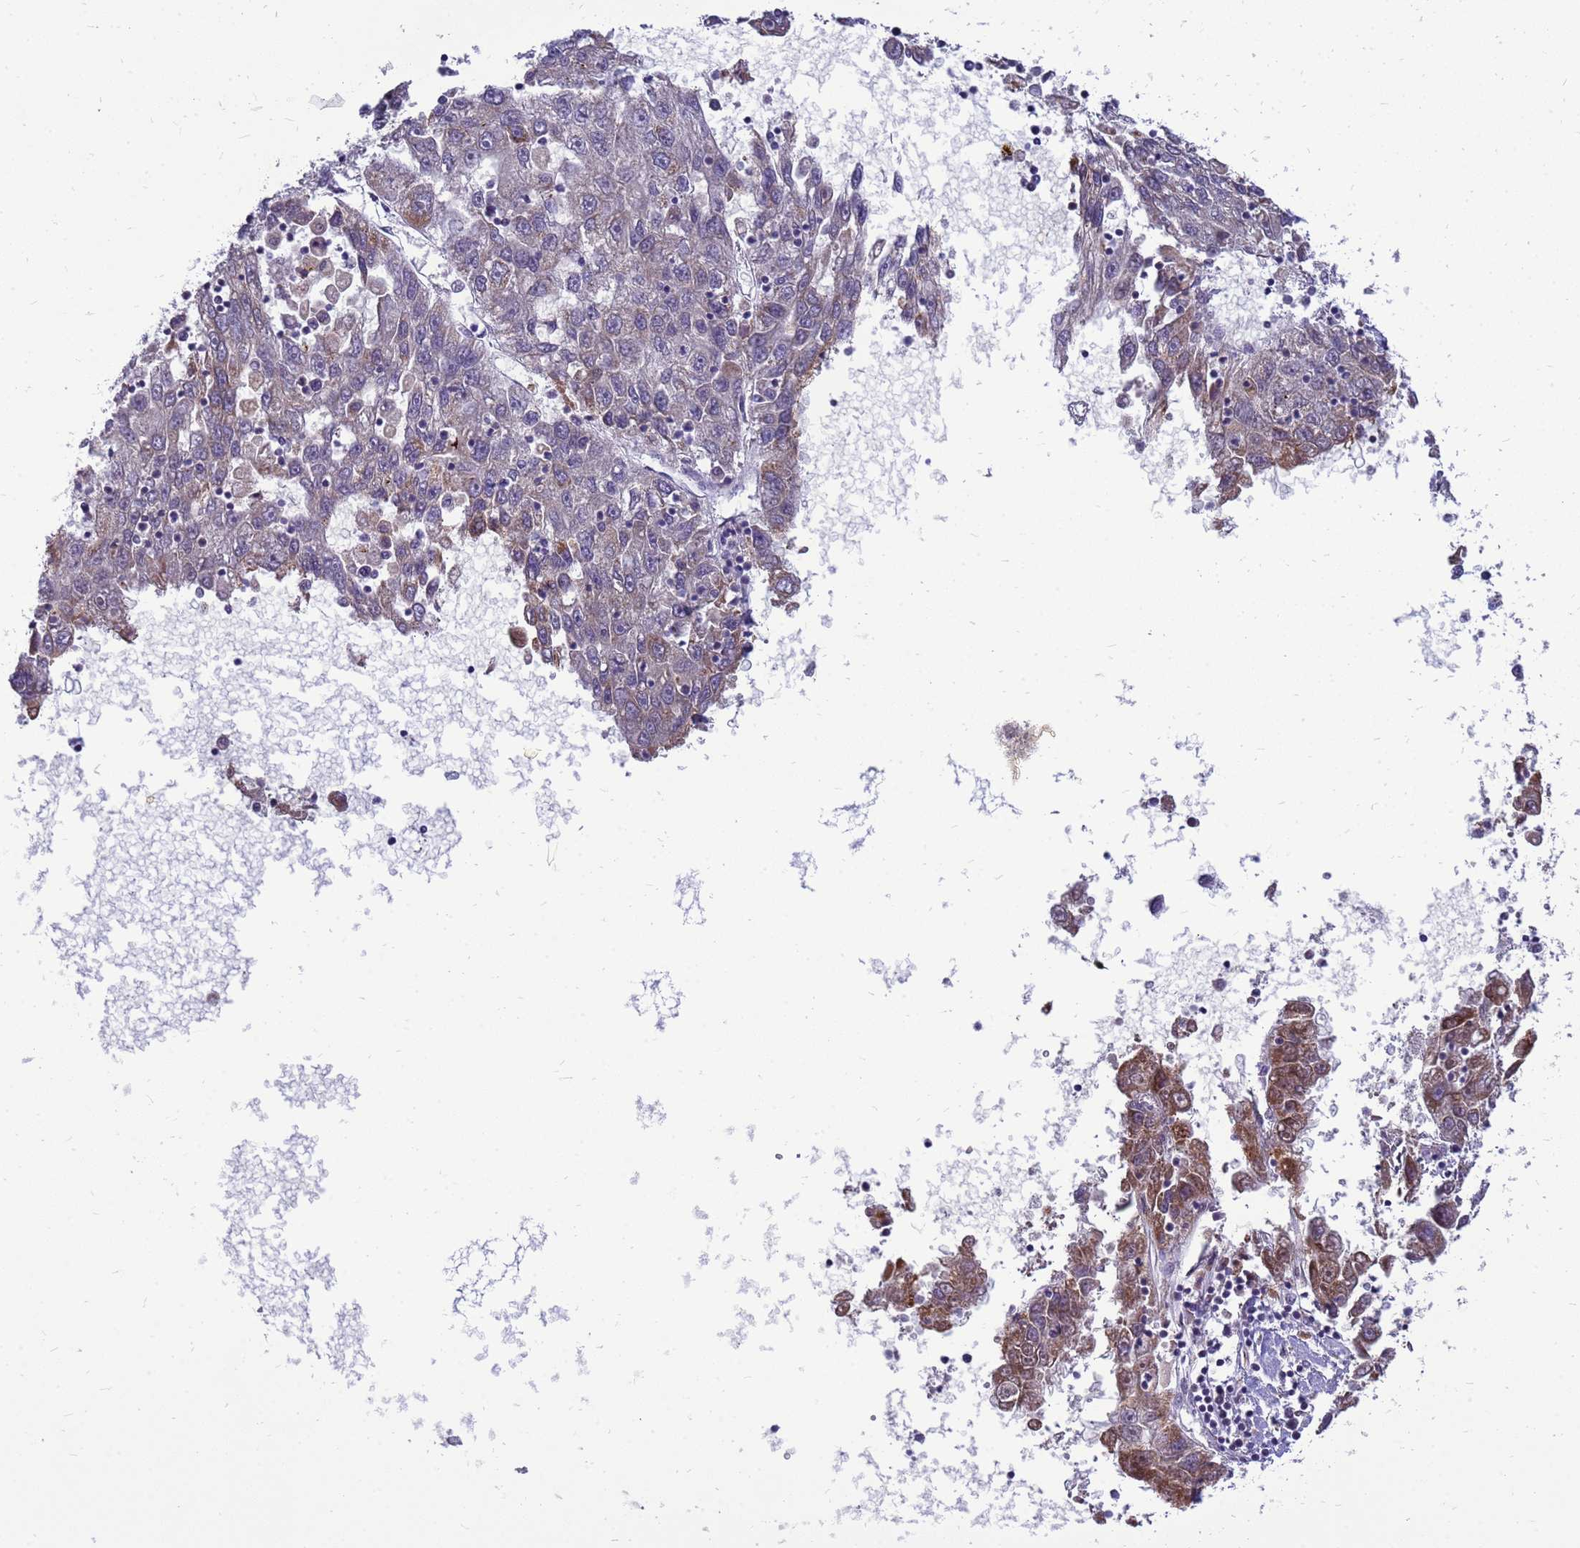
{"staining": {"intensity": "moderate", "quantity": "<25%", "location": "cytoplasmic/membranous"}, "tissue": "liver cancer", "cell_type": "Tumor cells", "image_type": "cancer", "snomed": [{"axis": "morphology", "description": "Carcinoma, Hepatocellular, NOS"}, {"axis": "topography", "description": "Liver"}], "caption": "Immunohistochemical staining of liver hepatocellular carcinoma demonstrates low levels of moderate cytoplasmic/membranous protein positivity in approximately <25% of tumor cells. Ihc stains the protein of interest in brown and the nuclei are stained blue.", "gene": "C12orf43", "patient": {"sex": "male", "age": 49}}